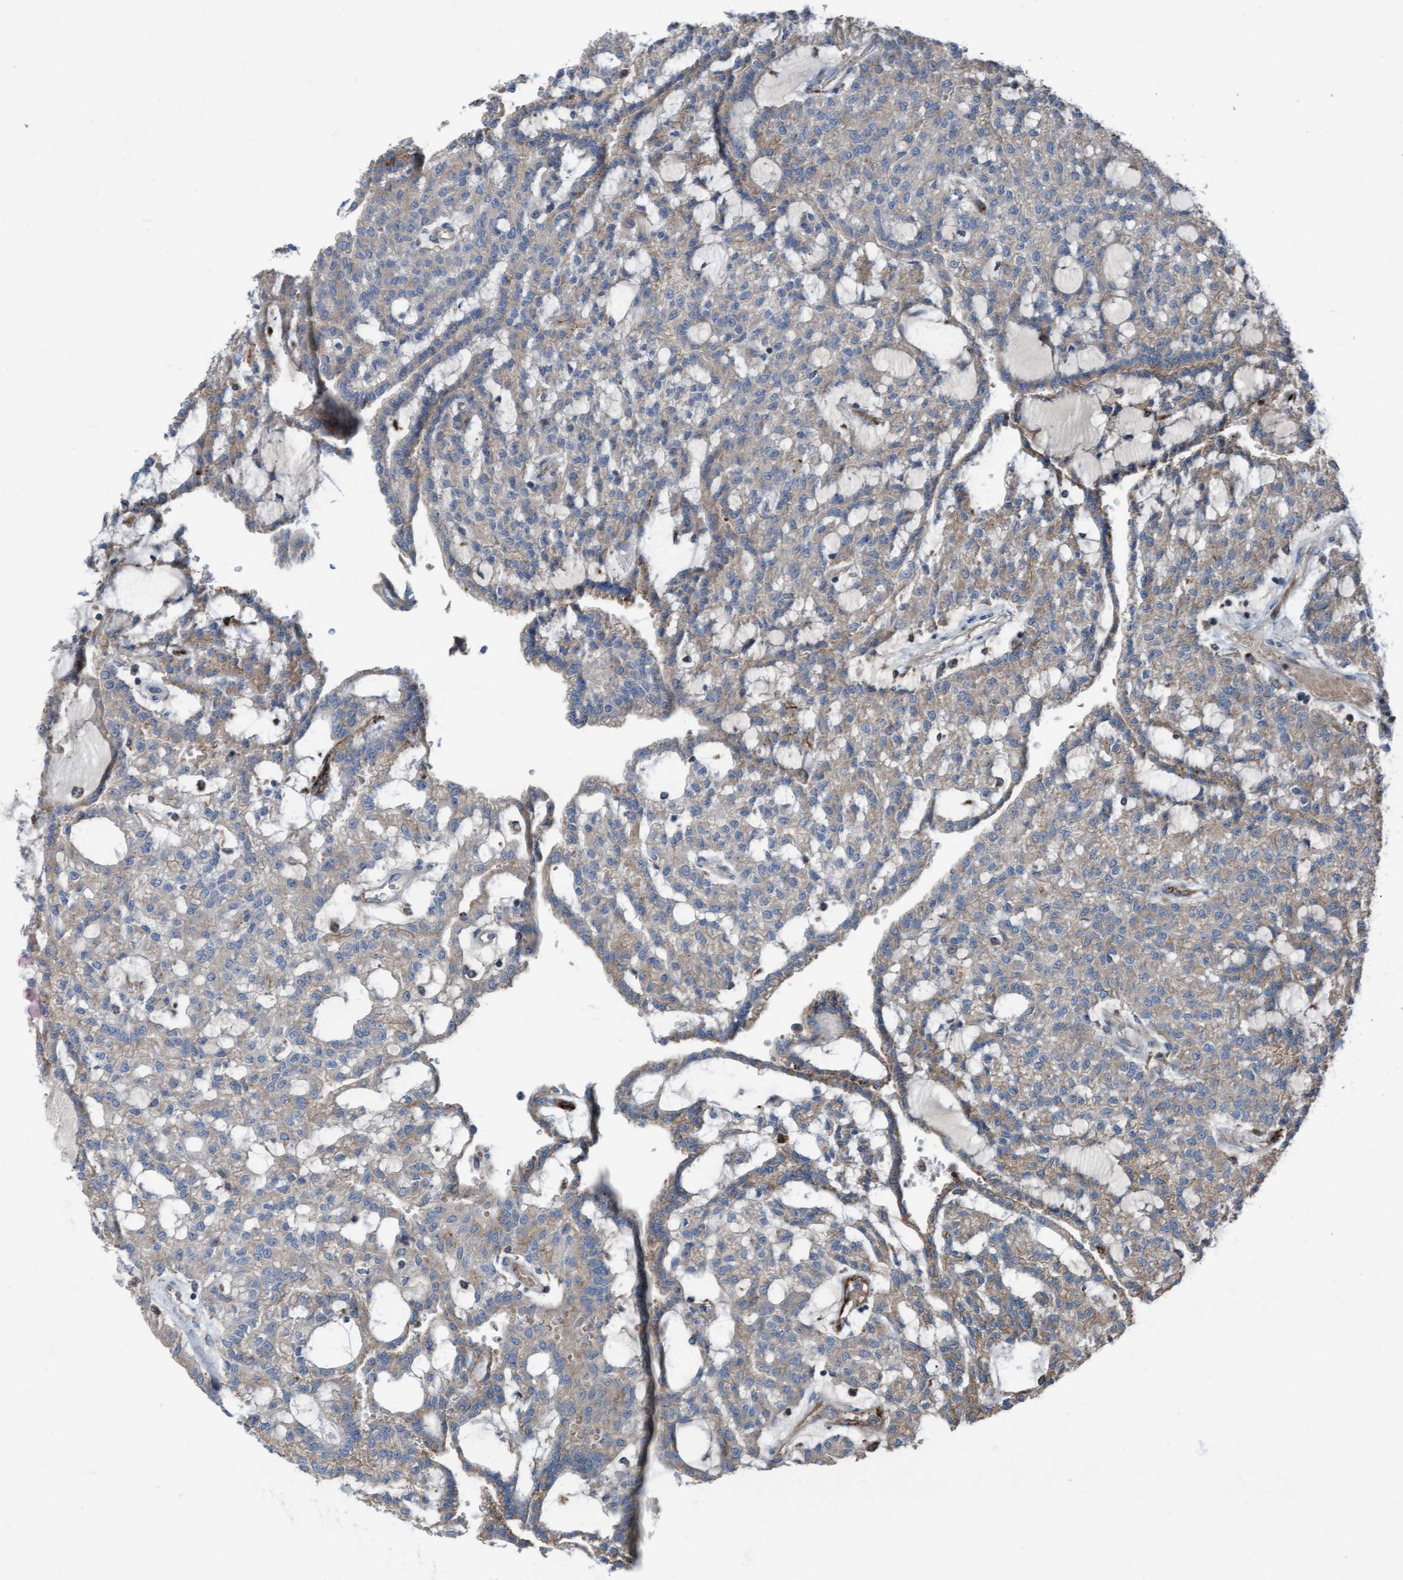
{"staining": {"intensity": "weak", "quantity": "25%-75%", "location": "cytoplasmic/membranous"}, "tissue": "renal cancer", "cell_type": "Tumor cells", "image_type": "cancer", "snomed": [{"axis": "morphology", "description": "Adenocarcinoma, NOS"}, {"axis": "topography", "description": "Kidney"}], "caption": "Renal cancer (adenocarcinoma) stained for a protein reveals weak cytoplasmic/membranous positivity in tumor cells. (brown staining indicates protein expression, while blue staining denotes nuclei).", "gene": "KLHL26", "patient": {"sex": "male", "age": 63}}